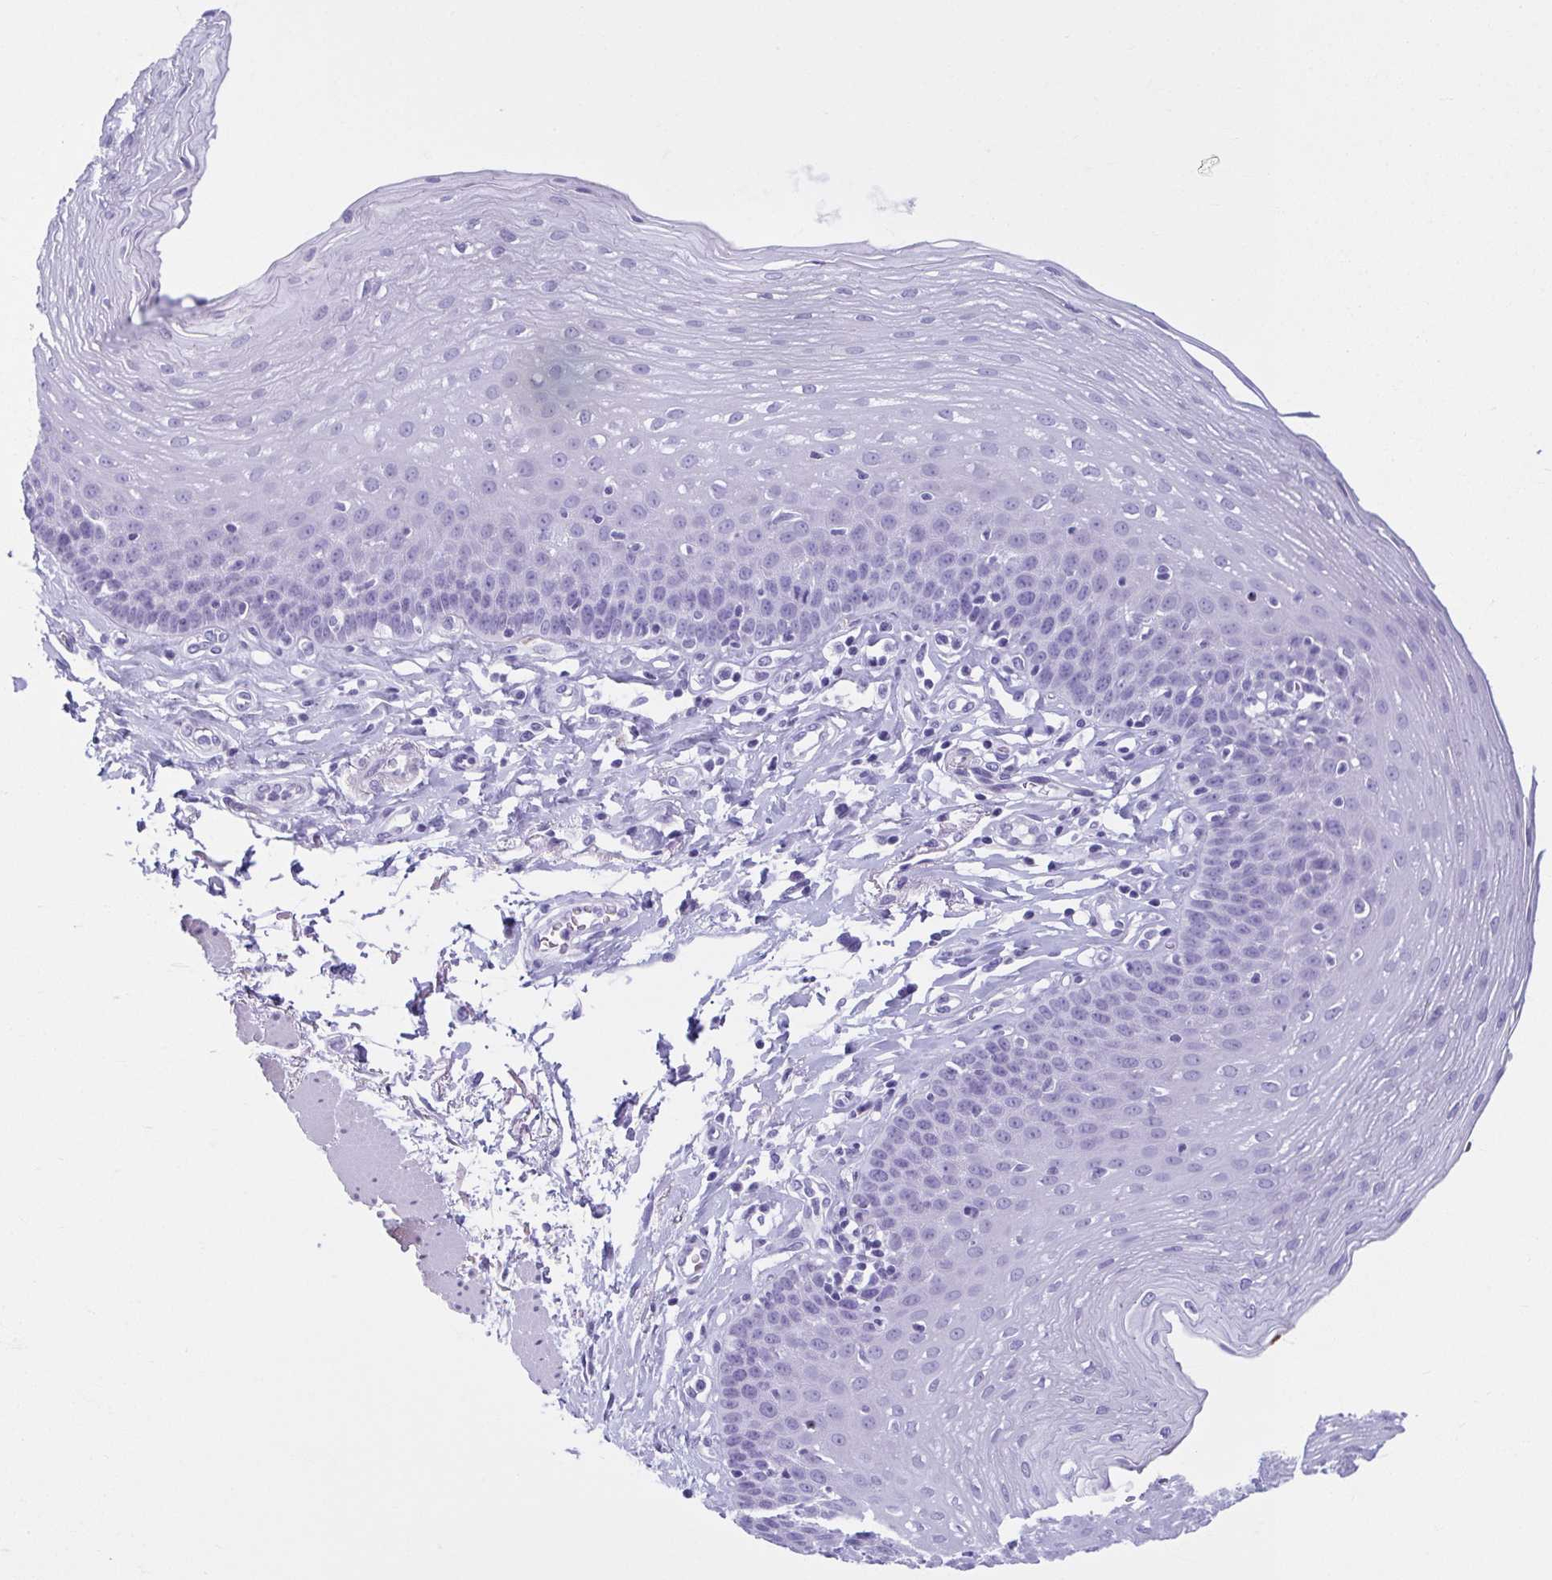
{"staining": {"intensity": "negative", "quantity": "none", "location": "none"}, "tissue": "esophagus", "cell_type": "Squamous epithelial cells", "image_type": "normal", "snomed": [{"axis": "morphology", "description": "Normal tissue, NOS"}, {"axis": "topography", "description": "Esophagus"}], "caption": "Immunohistochemical staining of benign human esophagus displays no significant positivity in squamous epithelial cells. Nuclei are stained in blue.", "gene": "TCEAL3", "patient": {"sex": "female", "age": 81}}